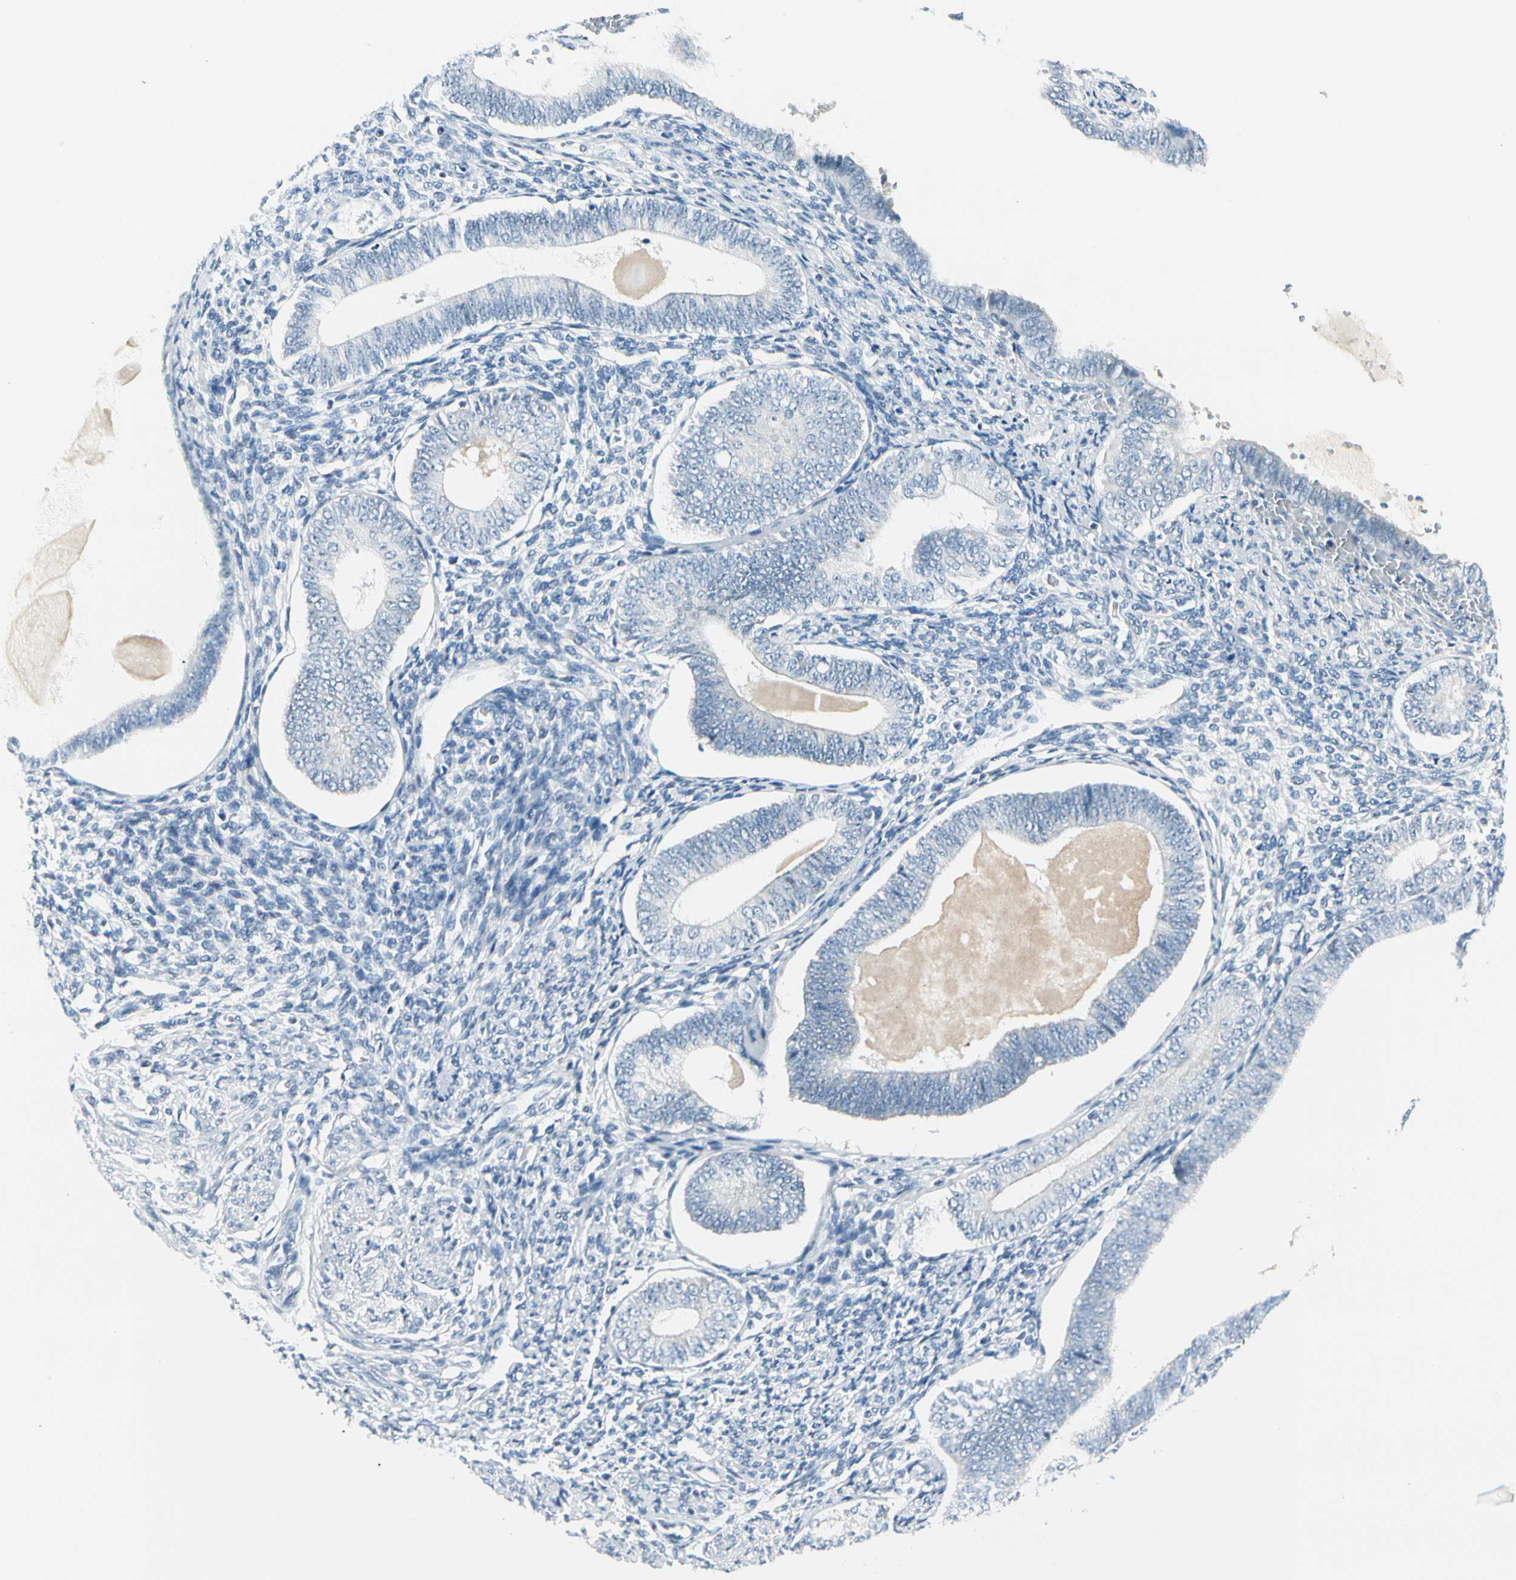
{"staining": {"intensity": "negative", "quantity": "none", "location": "none"}, "tissue": "endometrium", "cell_type": "Cells in endometrial stroma", "image_type": "normal", "snomed": [{"axis": "morphology", "description": "Normal tissue, NOS"}, {"axis": "topography", "description": "Endometrium"}], "caption": "This is an immunohistochemistry (IHC) photomicrograph of unremarkable human endometrium. There is no positivity in cells in endometrial stroma.", "gene": "ZSCAN1", "patient": {"sex": "female", "age": 82}}